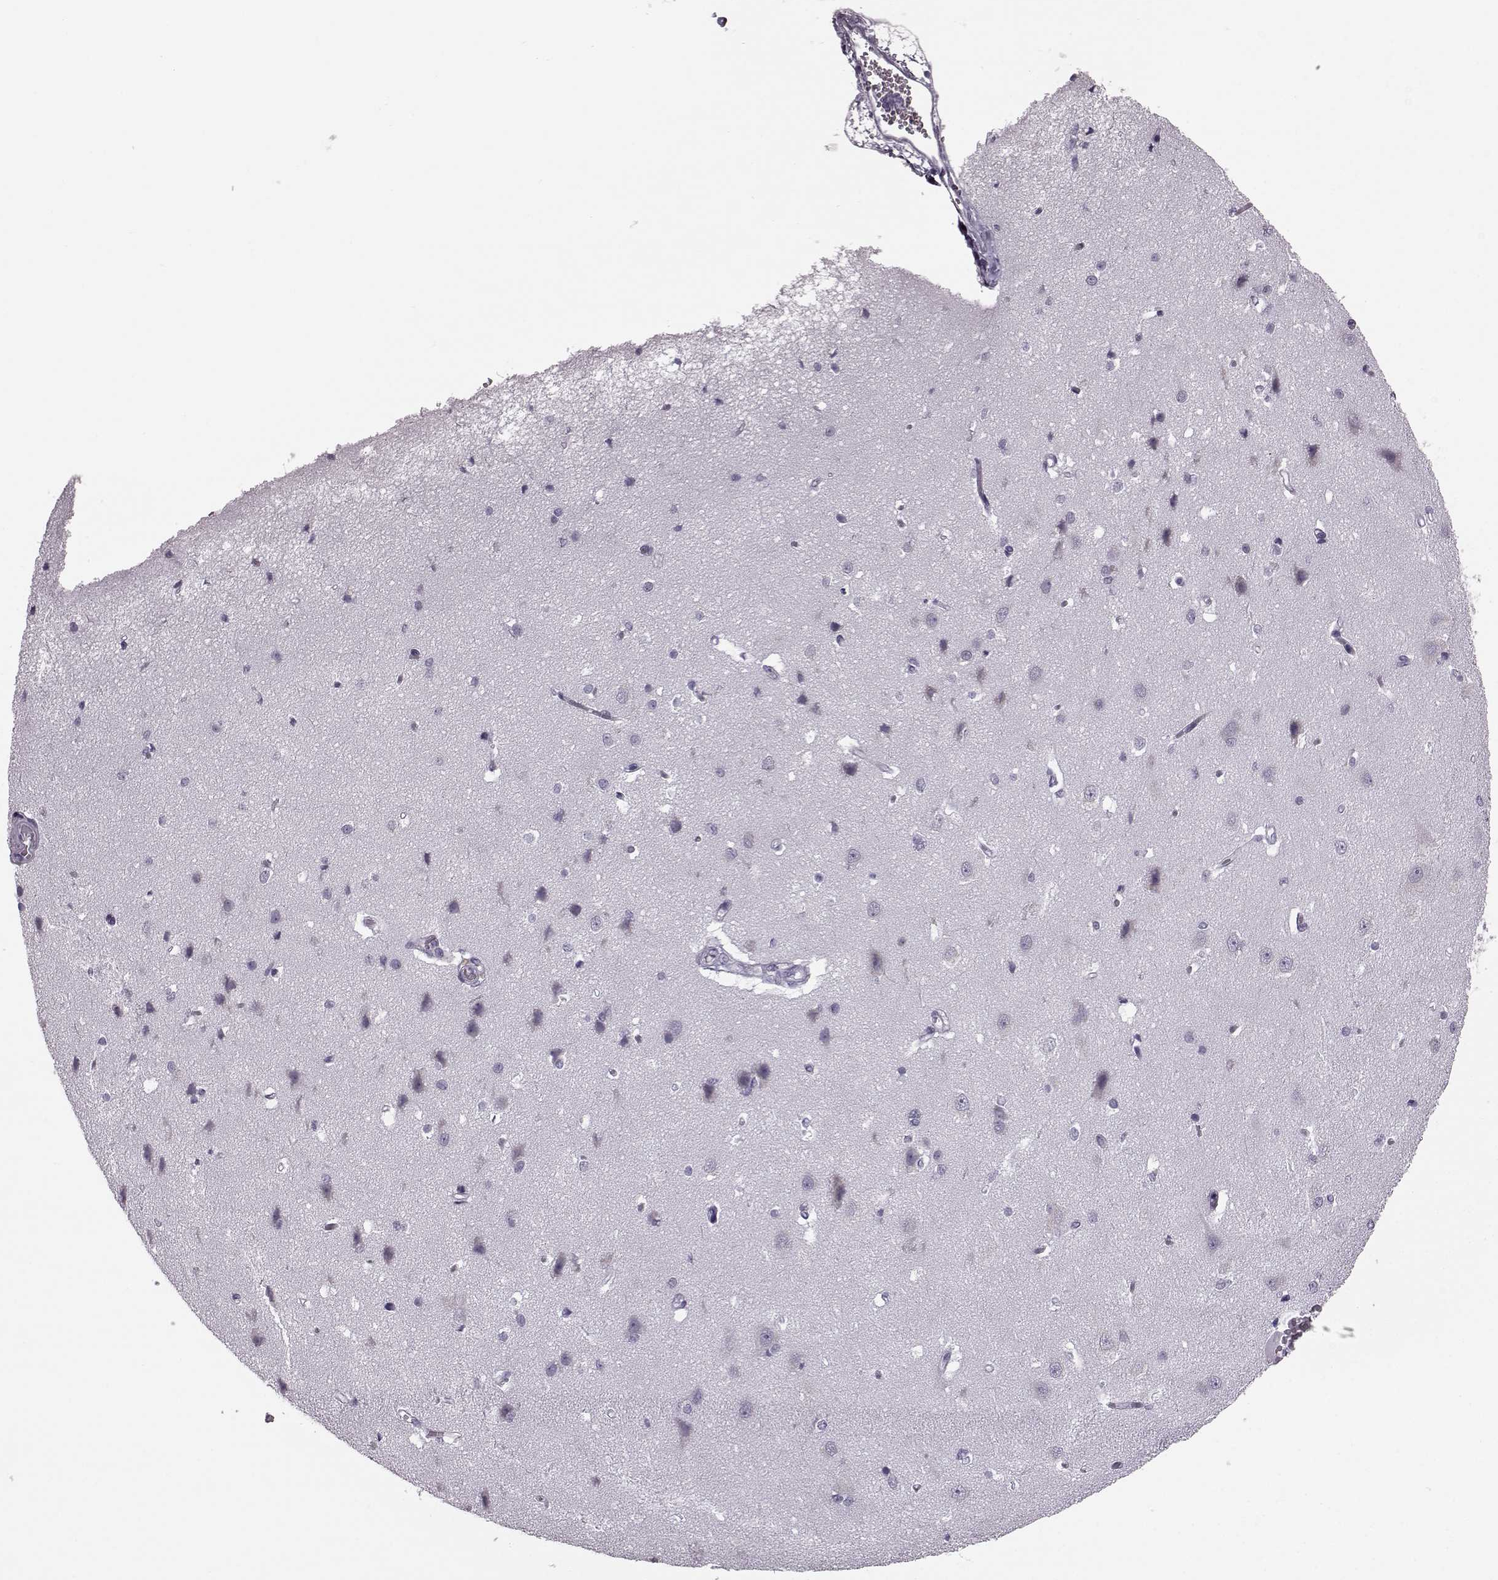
{"staining": {"intensity": "negative", "quantity": "none", "location": "none"}, "tissue": "cerebral cortex", "cell_type": "Endothelial cells", "image_type": "normal", "snomed": [{"axis": "morphology", "description": "Normal tissue, NOS"}, {"axis": "topography", "description": "Cerebral cortex"}], "caption": "Endothelial cells show no significant positivity in normal cerebral cortex. (Immunohistochemistry, brightfield microscopy, high magnification).", "gene": "JSRP1", "patient": {"sex": "male", "age": 37}}